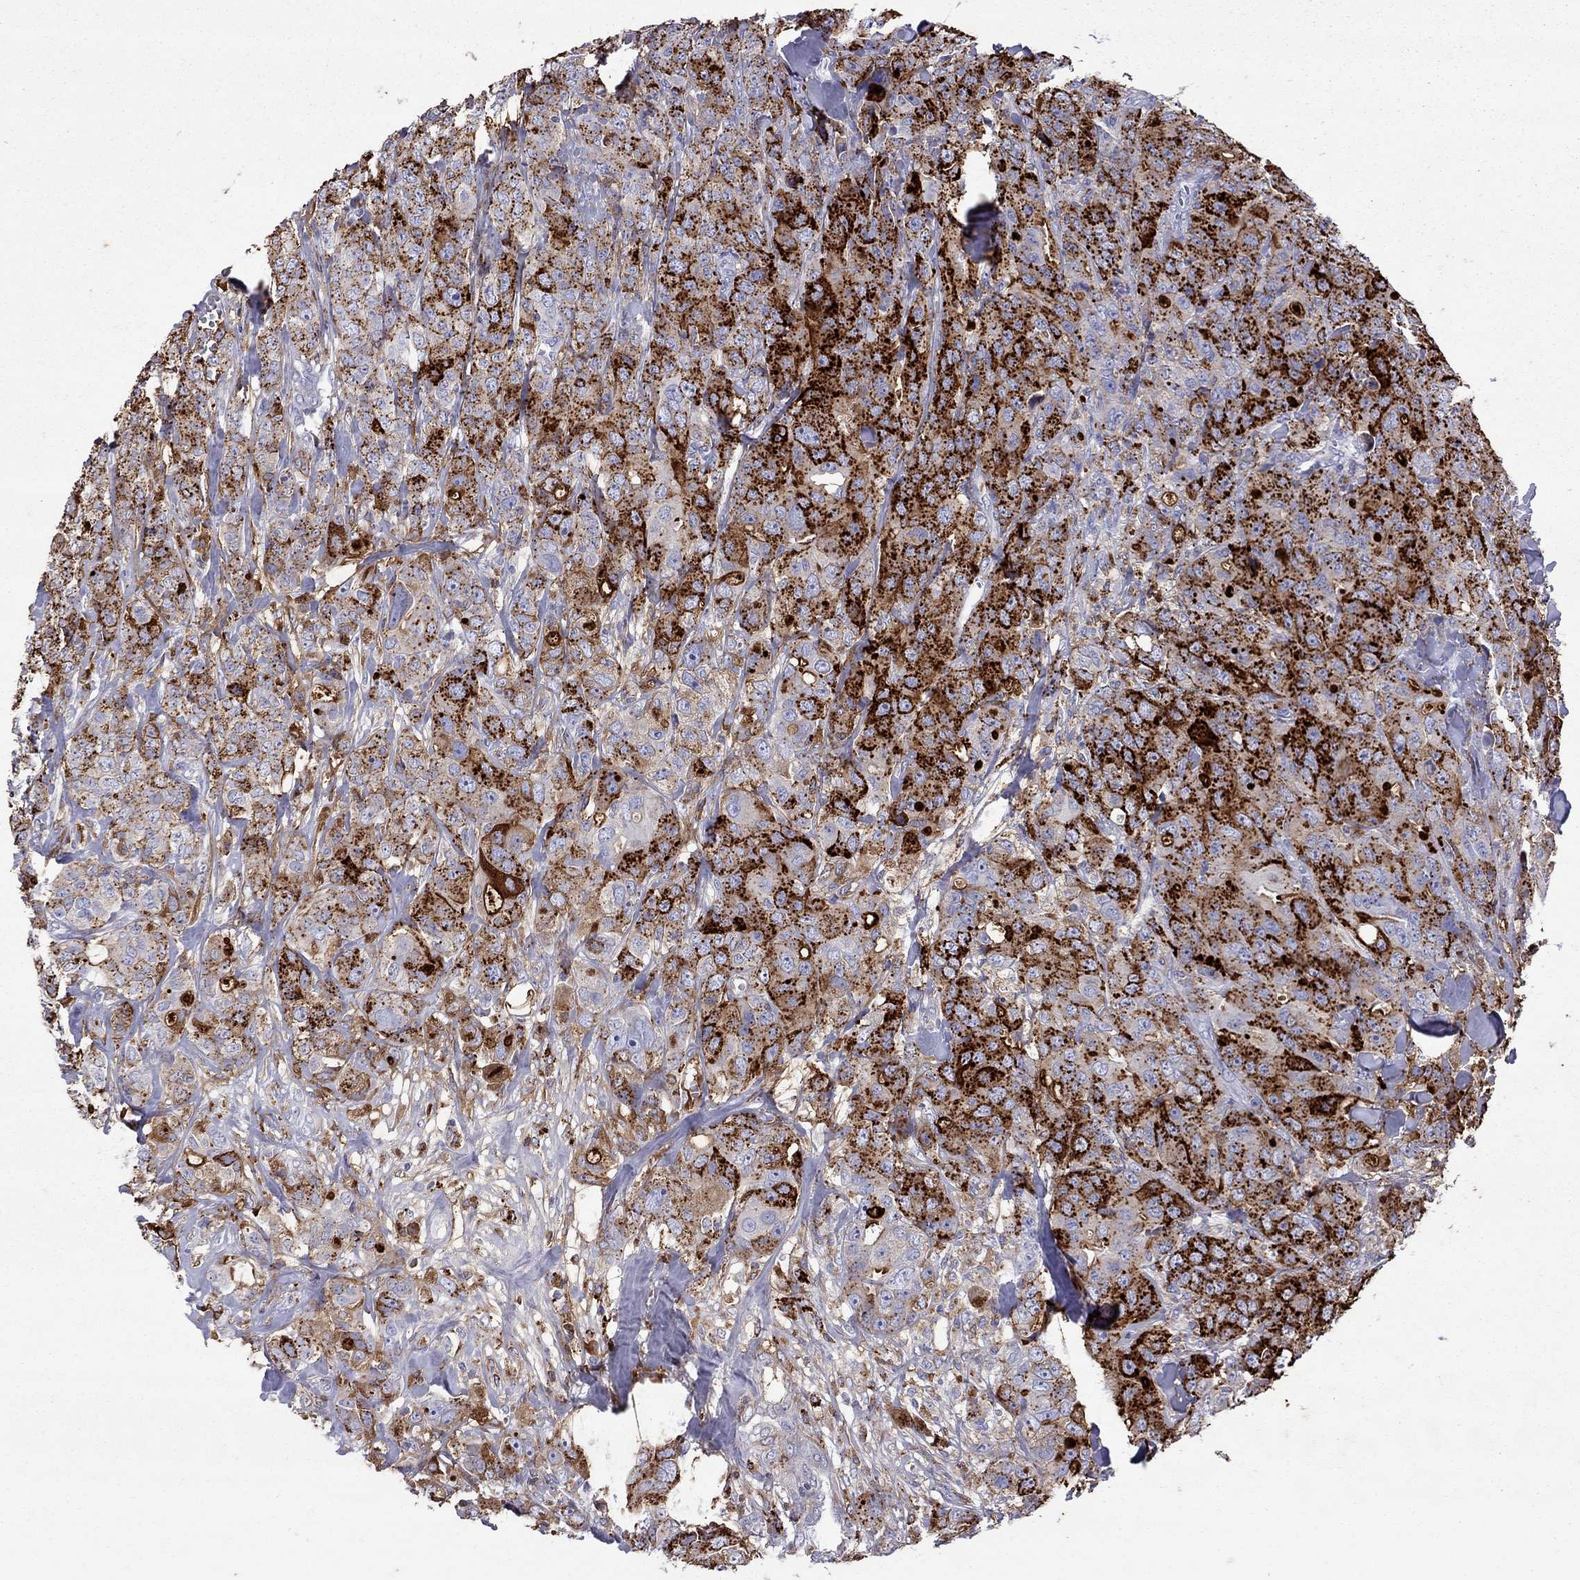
{"staining": {"intensity": "strong", "quantity": ">75%", "location": "cytoplasmic/membranous"}, "tissue": "breast cancer", "cell_type": "Tumor cells", "image_type": "cancer", "snomed": [{"axis": "morphology", "description": "Duct carcinoma"}, {"axis": "topography", "description": "Breast"}], "caption": "DAB immunohistochemical staining of human invasive ductal carcinoma (breast) demonstrates strong cytoplasmic/membranous protein expression in approximately >75% of tumor cells.", "gene": "SERPINA3", "patient": {"sex": "female", "age": 43}}